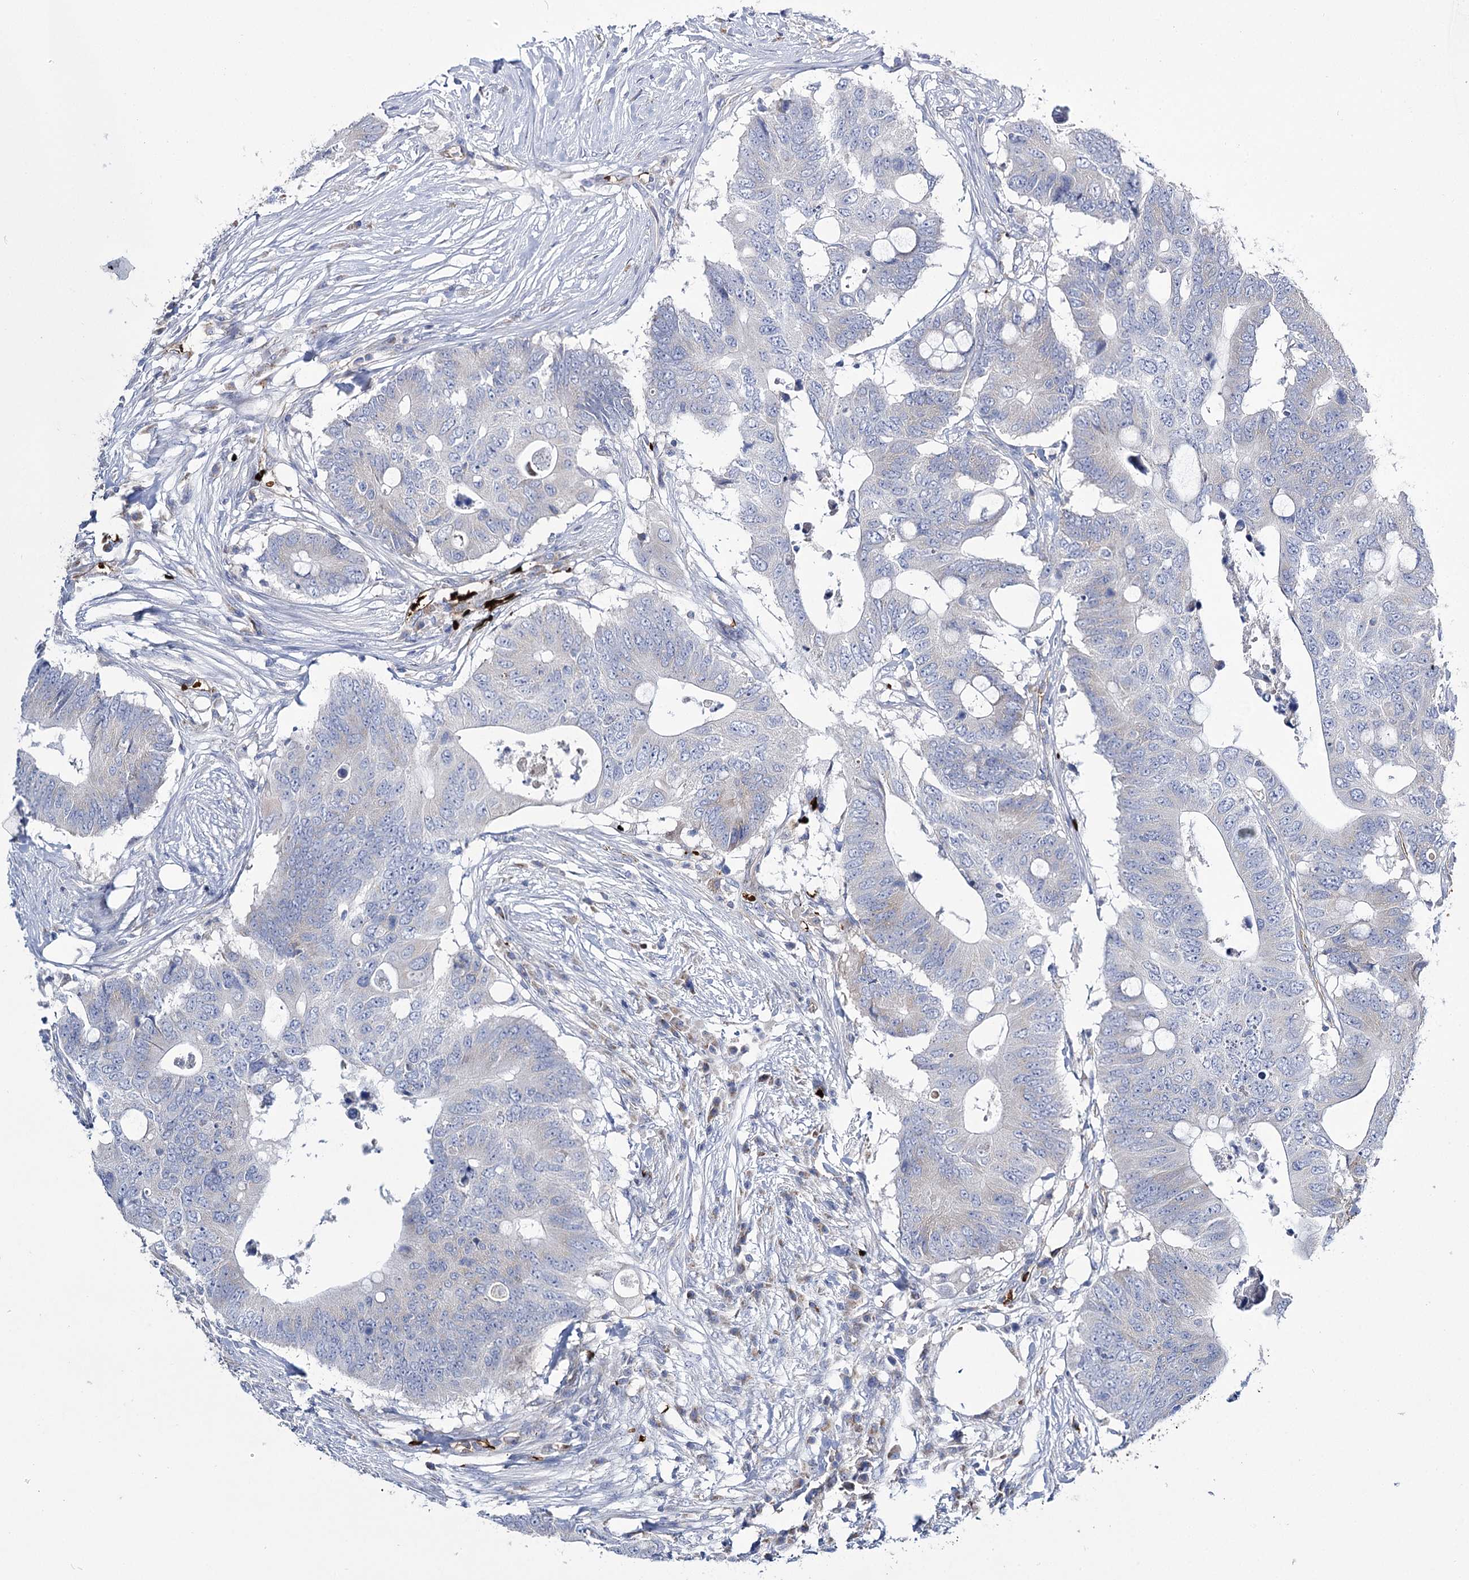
{"staining": {"intensity": "negative", "quantity": "none", "location": "none"}, "tissue": "colorectal cancer", "cell_type": "Tumor cells", "image_type": "cancer", "snomed": [{"axis": "morphology", "description": "Adenocarcinoma, NOS"}, {"axis": "topography", "description": "Colon"}], "caption": "A histopathology image of human colorectal cancer is negative for staining in tumor cells.", "gene": "GBF1", "patient": {"sex": "male", "age": 71}}